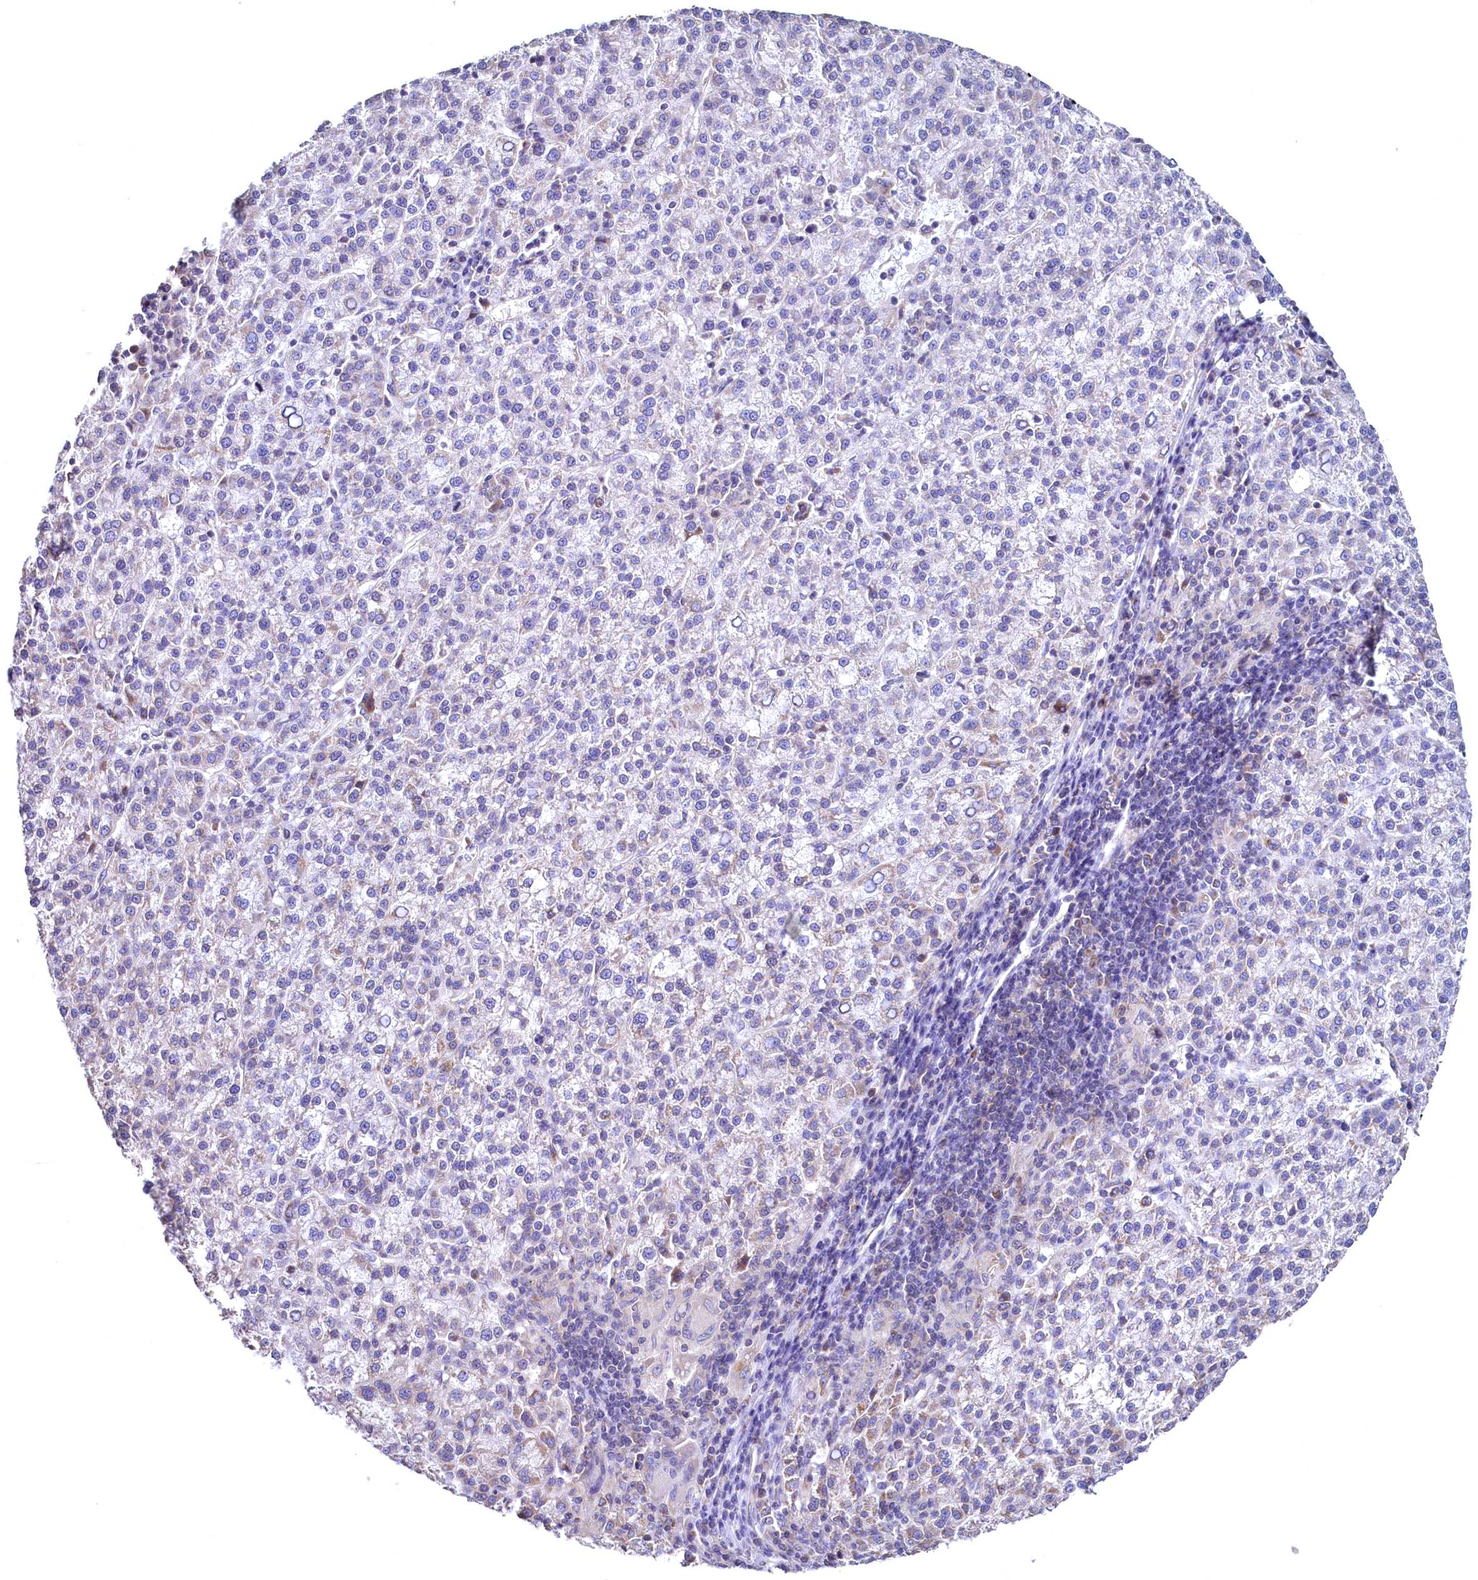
{"staining": {"intensity": "weak", "quantity": "<25%", "location": "cytoplasmic/membranous"}, "tissue": "liver cancer", "cell_type": "Tumor cells", "image_type": "cancer", "snomed": [{"axis": "morphology", "description": "Carcinoma, Hepatocellular, NOS"}, {"axis": "topography", "description": "Liver"}], "caption": "Immunohistochemistry histopathology image of neoplastic tissue: liver cancer (hepatocellular carcinoma) stained with DAB shows no significant protein positivity in tumor cells.", "gene": "MRPL57", "patient": {"sex": "female", "age": 58}}